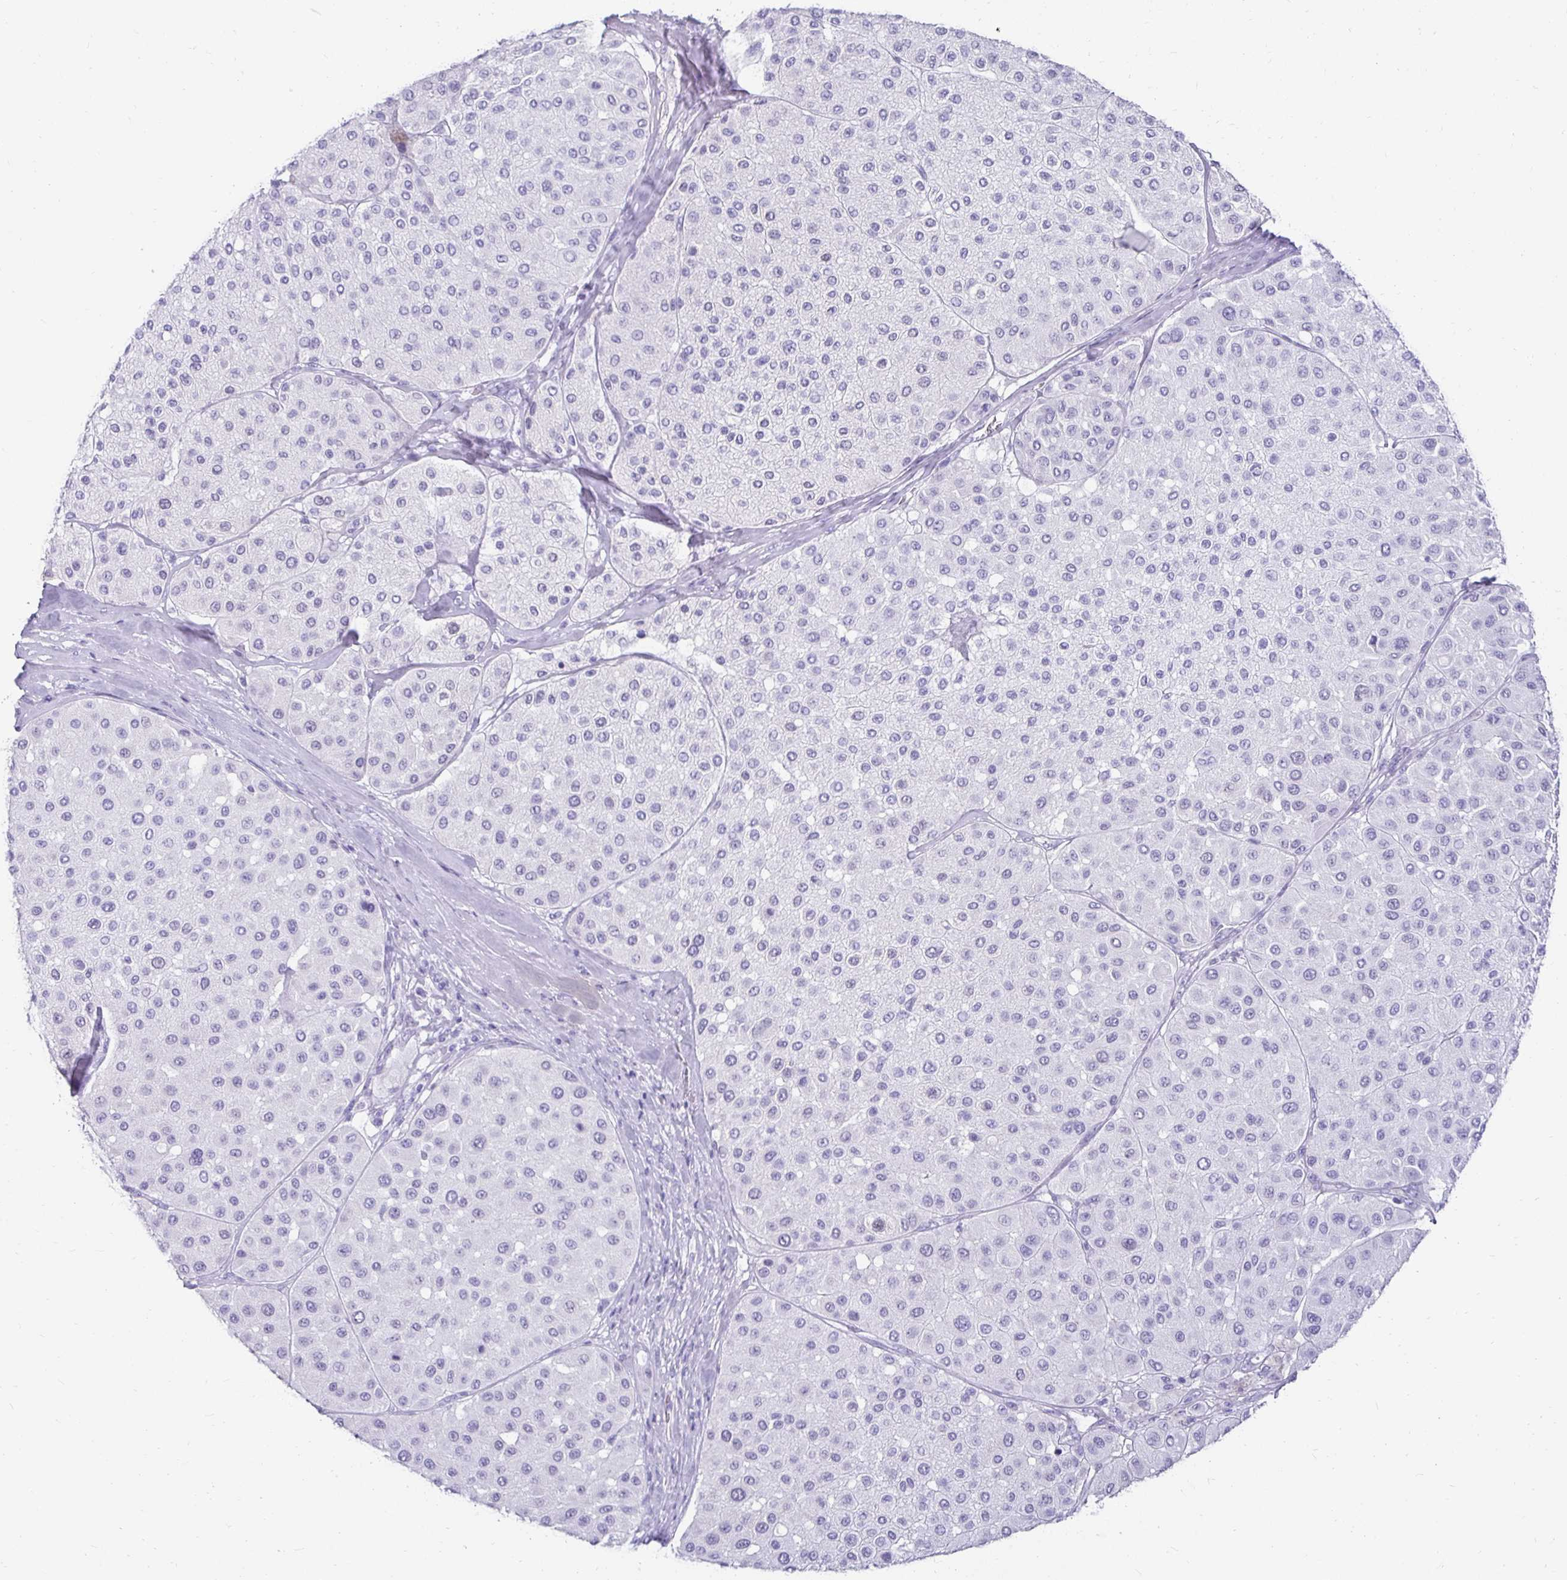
{"staining": {"intensity": "negative", "quantity": "none", "location": "none"}, "tissue": "melanoma", "cell_type": "Tumor cells", "image_type": "cancer", "snomed": [{"axis": "morphology", "description": "Malignant melanoma, Metastatic site"}, {"axis": "topography", "description": "Smooth muscle"}], "caption": "Tumor cells show no significant protein expression in melanoma.", "gene": "CST6", "patient": {"sex": "male", "age": 41}}